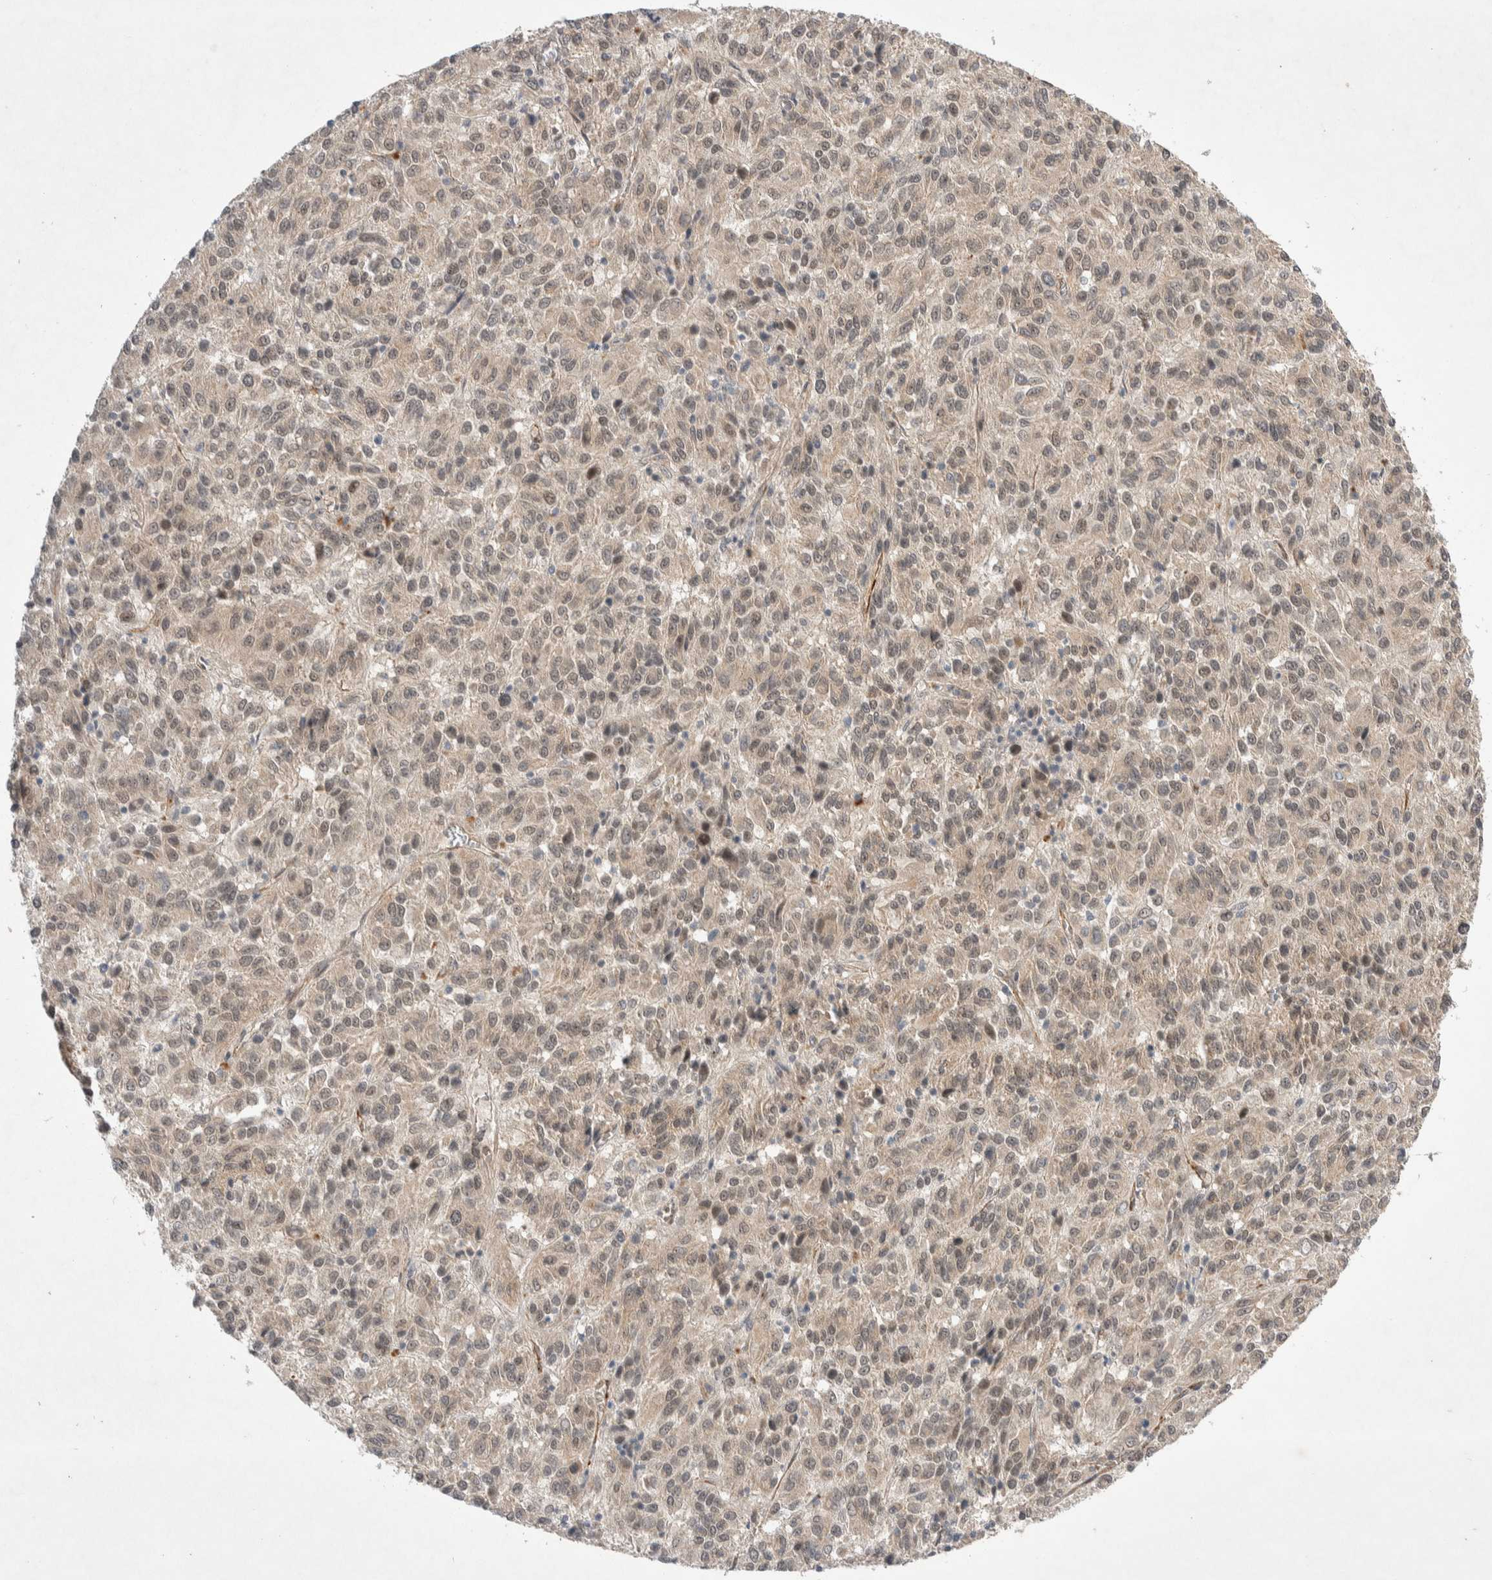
{"staining": {"intensity": "weak", "quantity": ">75%", "location": "nuclear"}, "tissue": "melanoma", "cell_type": "Tumor cells", "image_type": "cancer", "snomed": [{"axis": "morphology", "description": "Malignant melanoma, Metastatic site"}, {"axis": "topography", "description": "Lung"}], "caption": "A brown stain labels weak nuclear expression of a protein in melanoma tumor cells.", "gene": "ZNF704", "patient": {"sex": "male", "age": 64}}